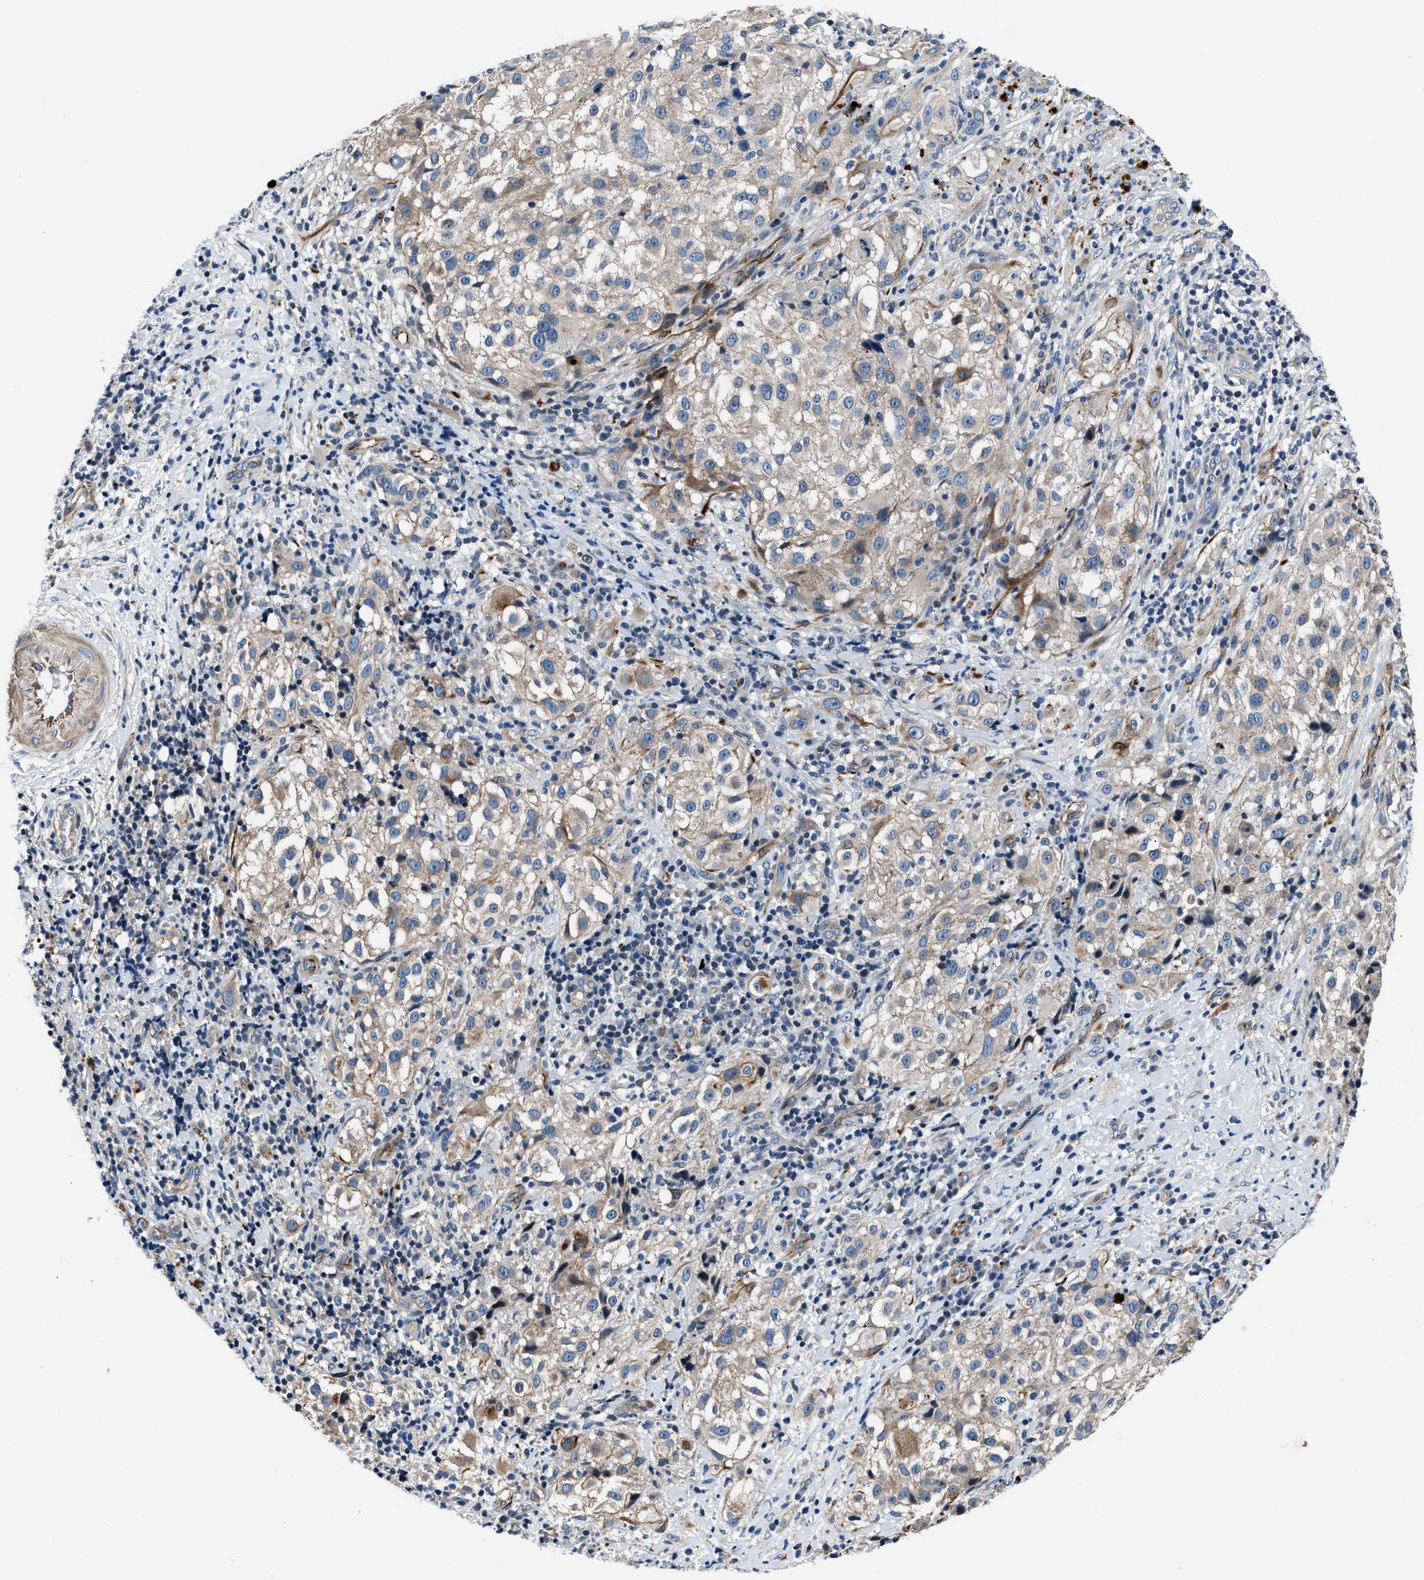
{"staining": {"intensity": "weak", "quantity": "<25%", "location": "cytoplasmic/membranous"}, "tissue": "melanoma", "cell_type": "Tumor cells", "image_type": "cancer", "snomed": [{"axis": "morphology", "description": "Necrosis, NOS"}, {"axis": "morphology", "description": "Malignant melanoma, NOS"}, {"axis": "topography", "description": "Skin"}], "caption": "An IHC histopathology image of malignant melanoma is shown. There is no staining in tumor cells of malignant melanoma.", "gene": "MPDZ", "patient": {"sex": "female", "age": 87}}